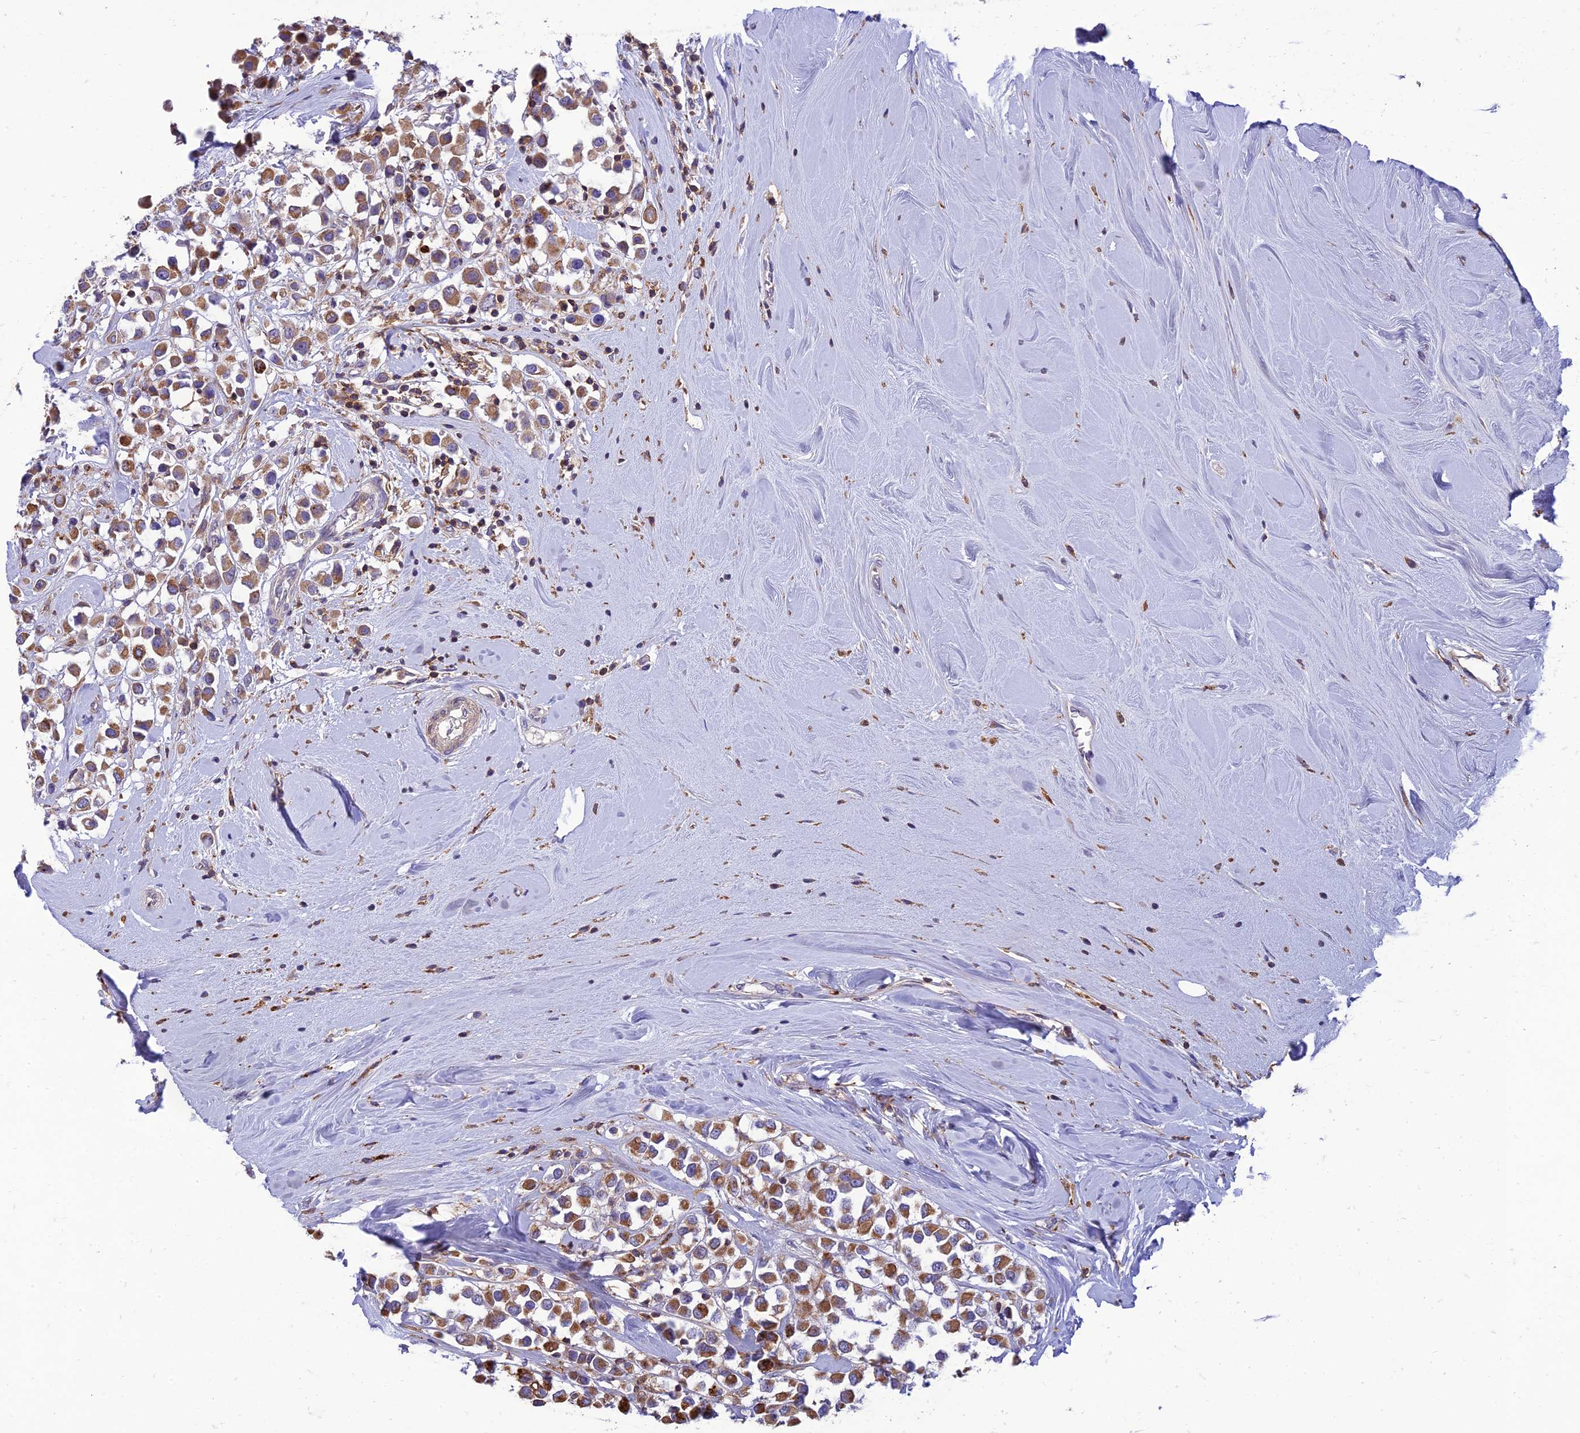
{"staining": {"intensity": "moderate", "quantity": ">75%", "location": "cytoplasmic/membranous"}, "tissue": "breast cancer", "cell_type": "Tumor cells", "image_type": "cancer", "snomed": [{"axis": "morphology", "description": "Duct carcinoma"}, {"axis": "topography", "description": "Breast"}], "caption": "Breast cancer tissue demonstrates moderate cytoplasmic/membranous positivity in approximately >75% of tumor cells The staining was performed using DAB (3,3'-diaminobenzidine) to visualize the protein expression in brown, while the nuclei were stained in blue with hematoxylin (Magnification: 20x).", "gene": "IRAK3", "patient": {"sex": "female", "age": 61}}